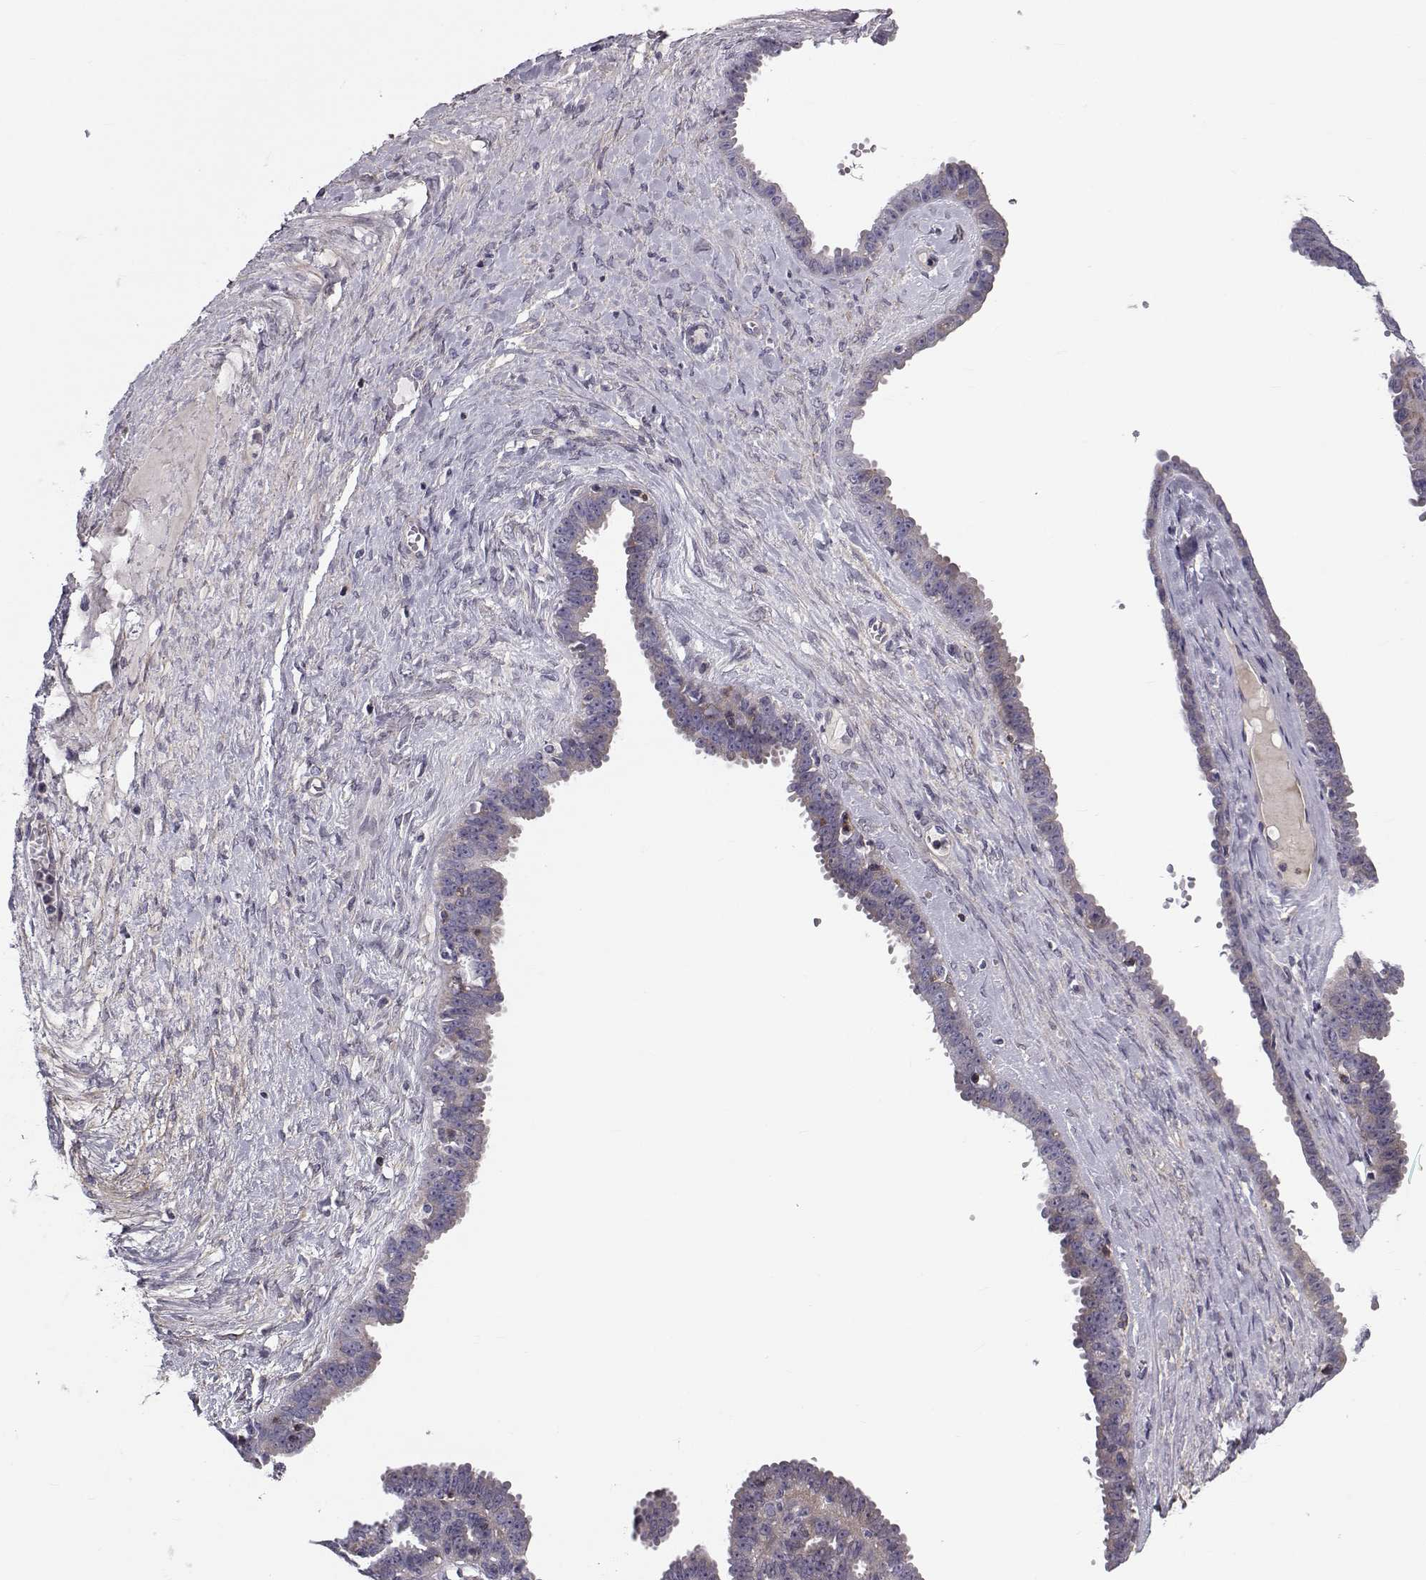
{"staining": {"intensity": "negative", "quantity": "none", "location": "none"}, "tissue": "ovarian cancer", "cell_type": "Tumor cells", "image_type": "cancer", "snomed": [{"axis": "morphology", "description": "Cystadenocarcinoma, serous, NOS"}, {"axis": "topography", "description": "Ovary"}], "caption": "Photomicrograph shows no protein staining in tumor cells of serous cystadenocarcinoma (ovarian) tissue.", "gene": "LRRC27", "patient": {"sex": "female", "age": 71}}